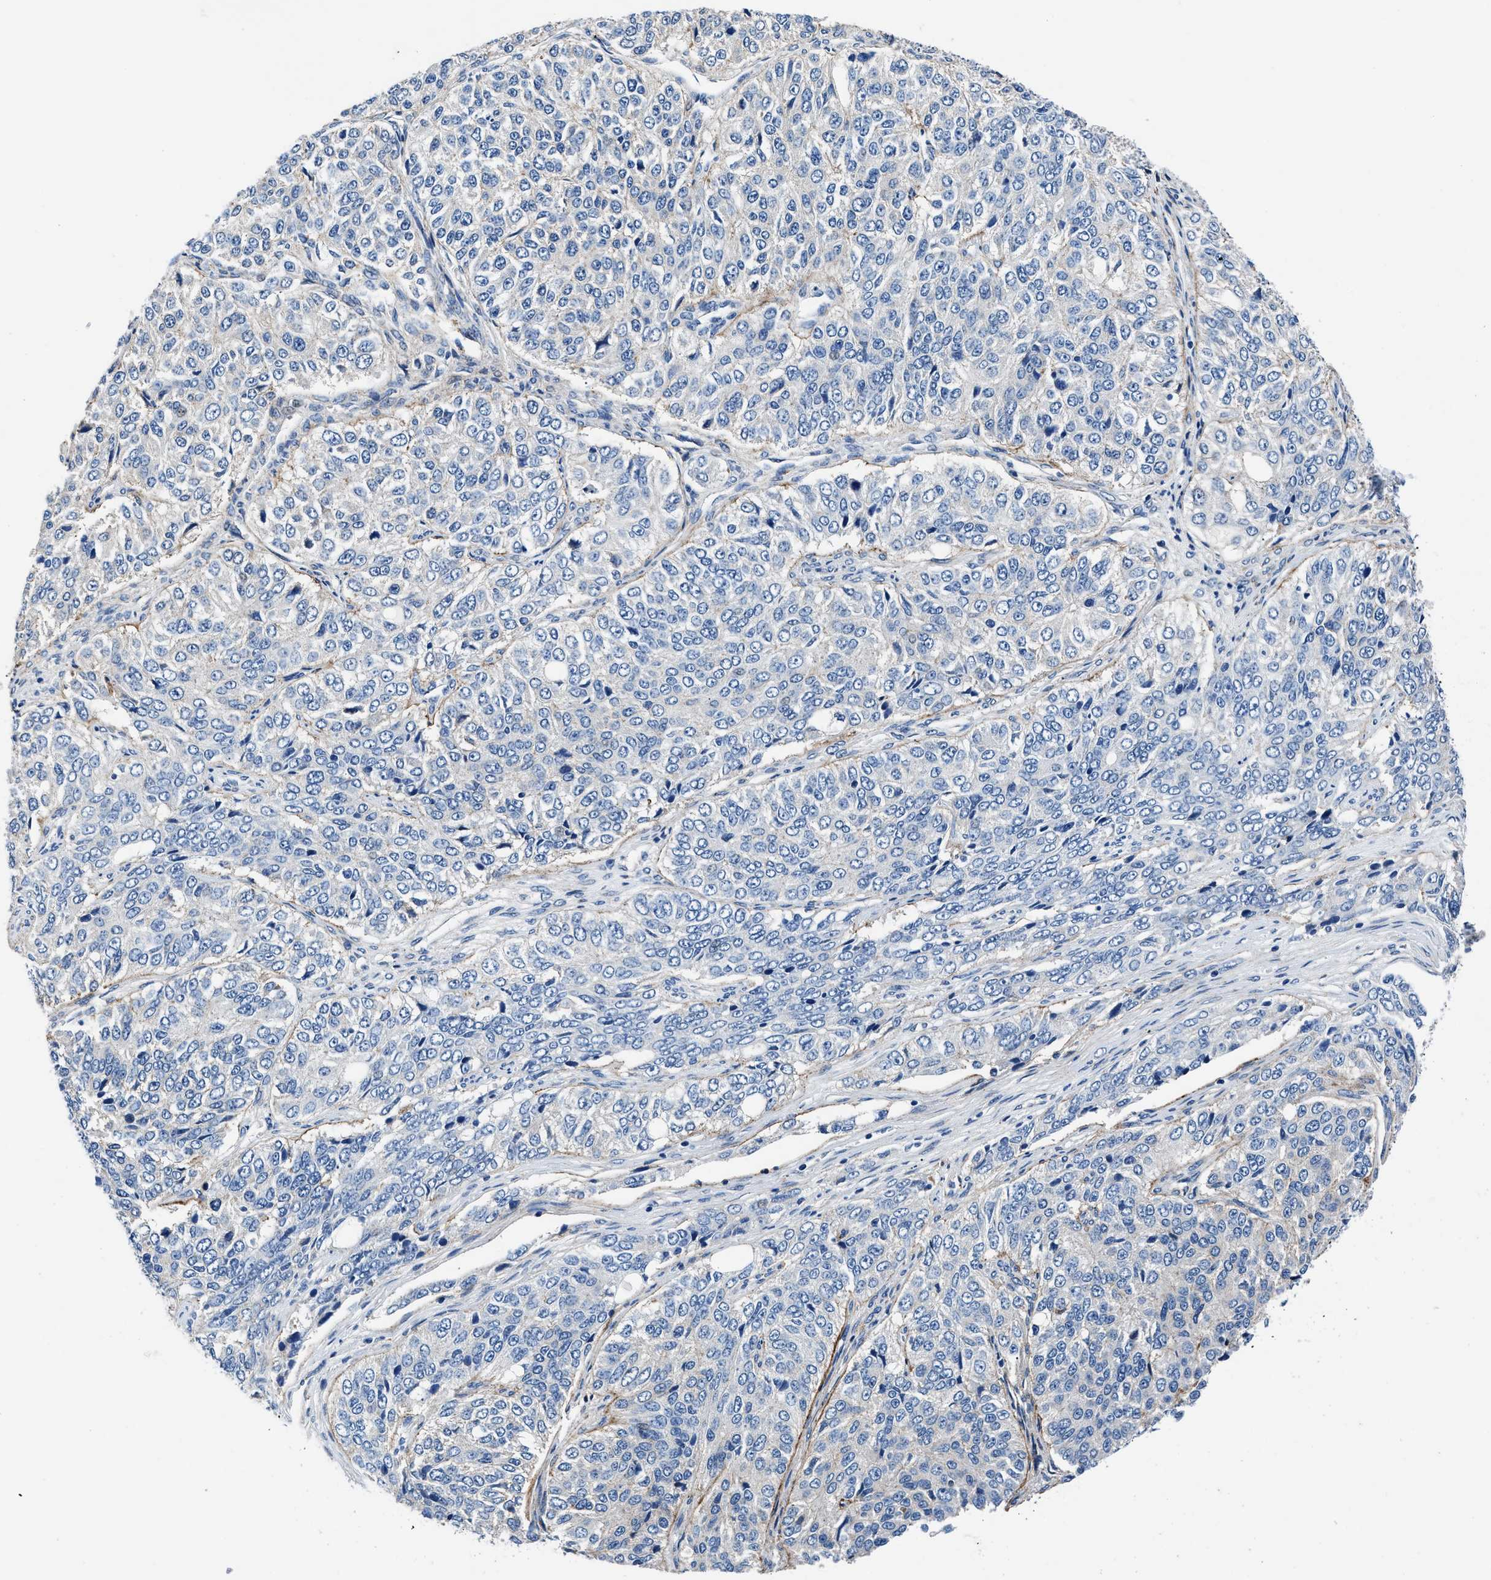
{"staining": {"intensity": "negative", "quantity": "none", "location": "none"}, "tissue": "ovarian cancer", "cell_type": "Tumor cells", "image_type": "cancer", "snomed": [{"axis": "morphology", "description": "Carcinoma, endometroid"}, {"axis": "topography", "description": "Ovary"}], "caption": "There is no significant expression in tumor cells of ovarian cancer (endometroid carcinoma).", "gene": "DAG1", "patient": {"sex": "female", "age": 51}}